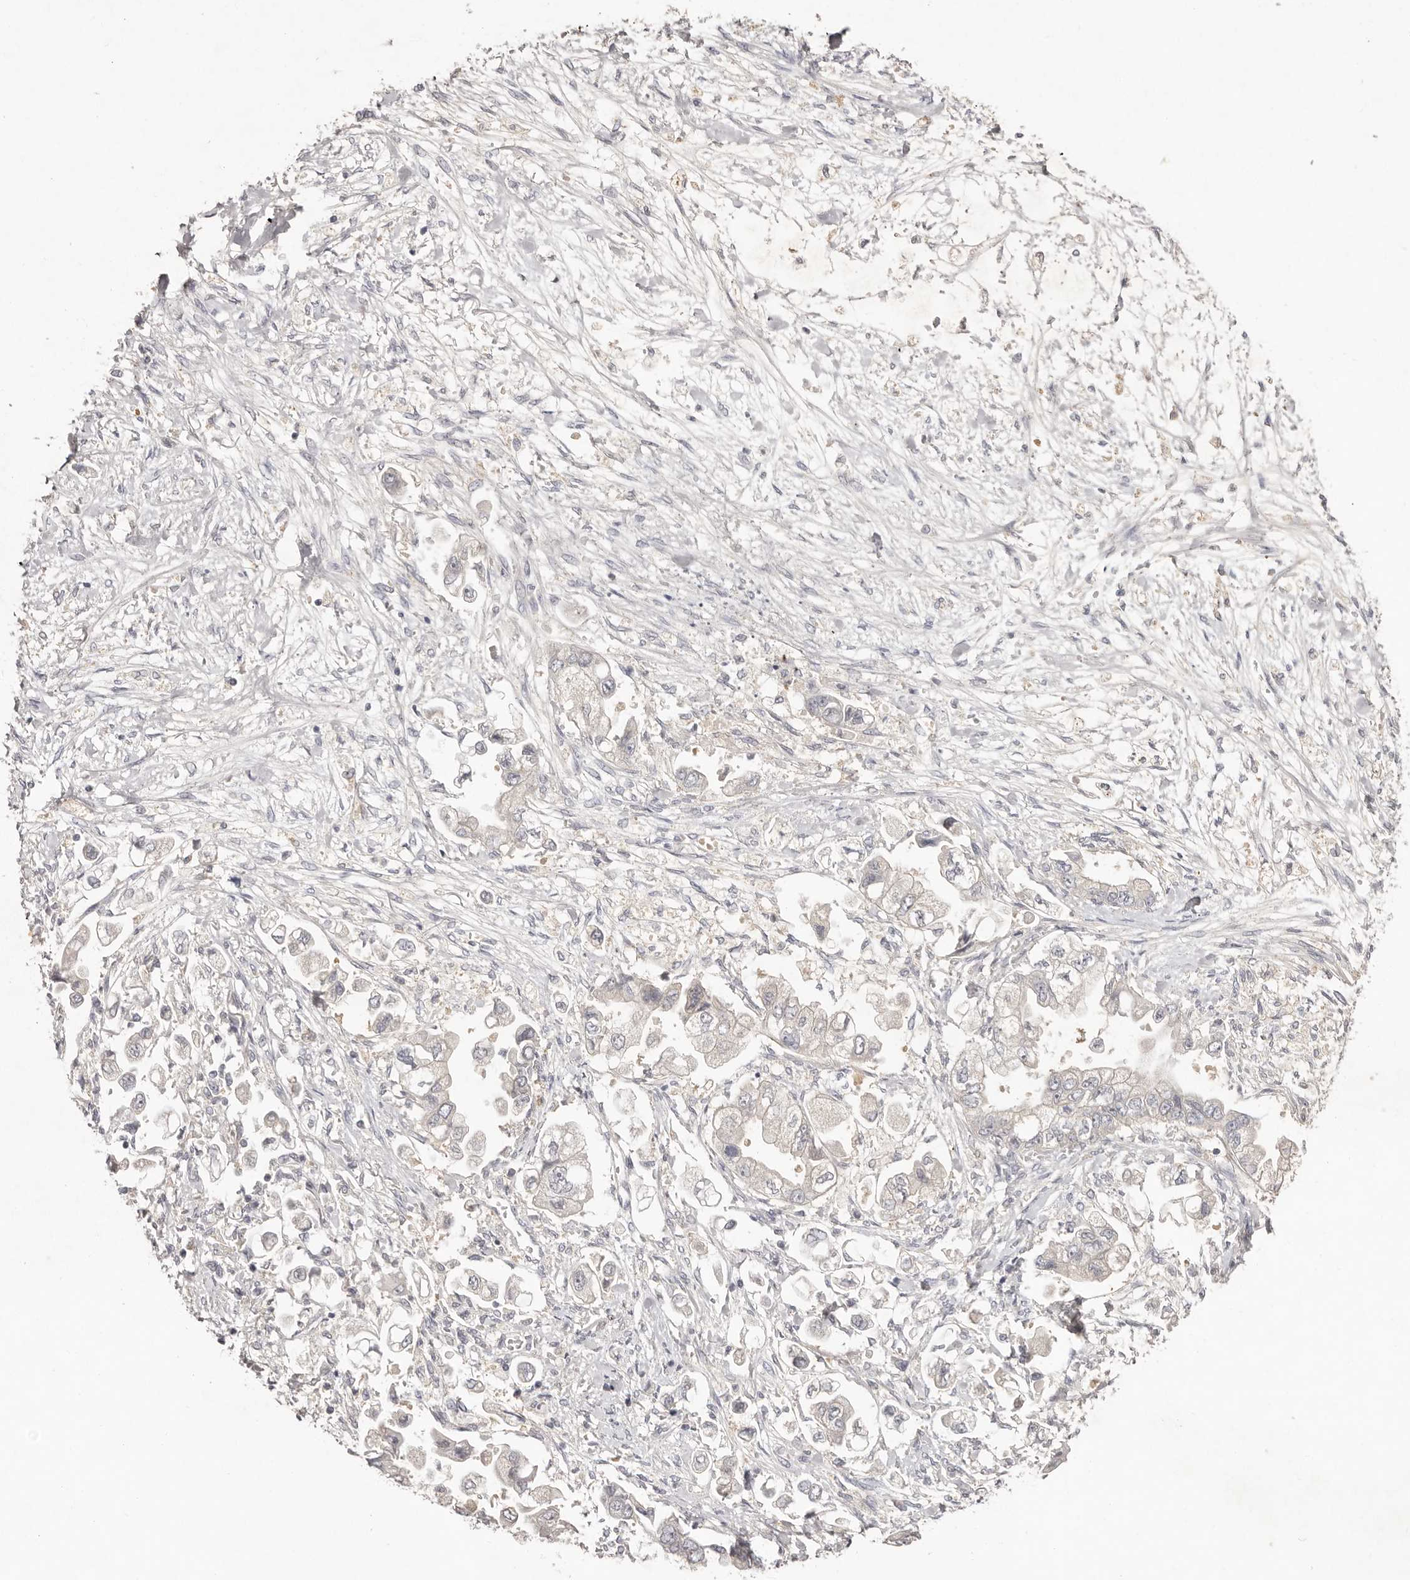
{"staining": {"intensity": "negative", "quantity": "none", "location": "none"}, "tissue": "stomach cancer", "cell_type": "Tumor cells", "image_type": "cancer", "snomed": [{"axis": "morphology", "description": "Adenocarcinoma, NOS"}, {"axis": "topography", "description": "Stomach"}], "caption": "Stomach cancer stained for a protein using immunohistochemistry (IHC) exhibits no staining tumor cells.", "gene": "SCUBE2", "patient": {"sex": "male", "age": 62}}